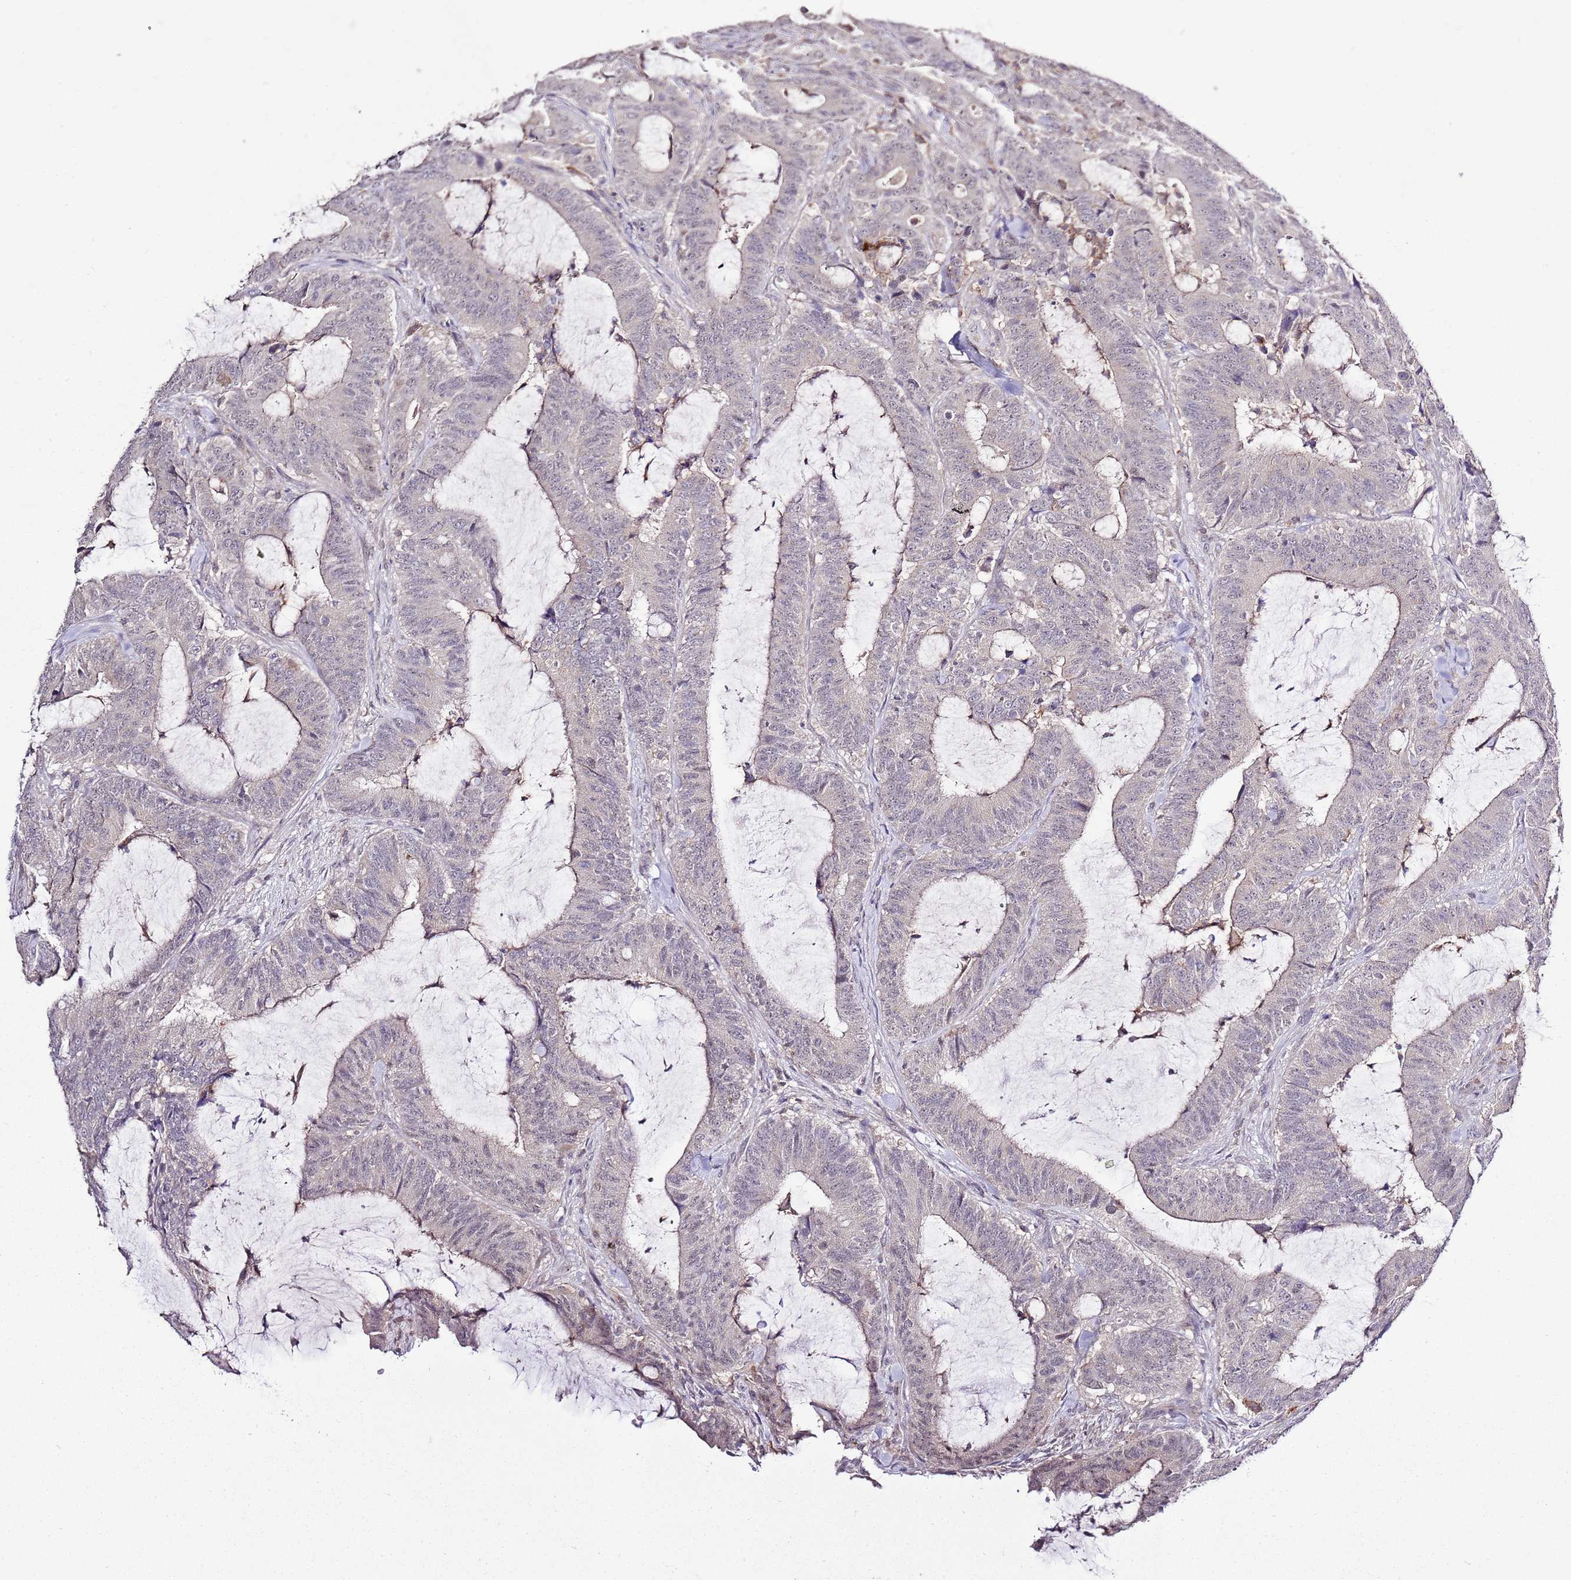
{"staining": {"intensity": "negative", "quantity": "none", "location": "none"}, "tissue": "colorectal cancer", "cell_type": "Tumor cells", "image_type": "cancer", "snomed": [{"axis": "morphology", "description": "Adenocarcinoma, NOS"}, {"axis": "topography", "description": "Colon"}], "caption": "Tumor cells are negative for protein expression in human colorectal cancer (adenocarcinoma).", "gene": "EFHD1", "patient": {"sex": "female", "age": 43}}